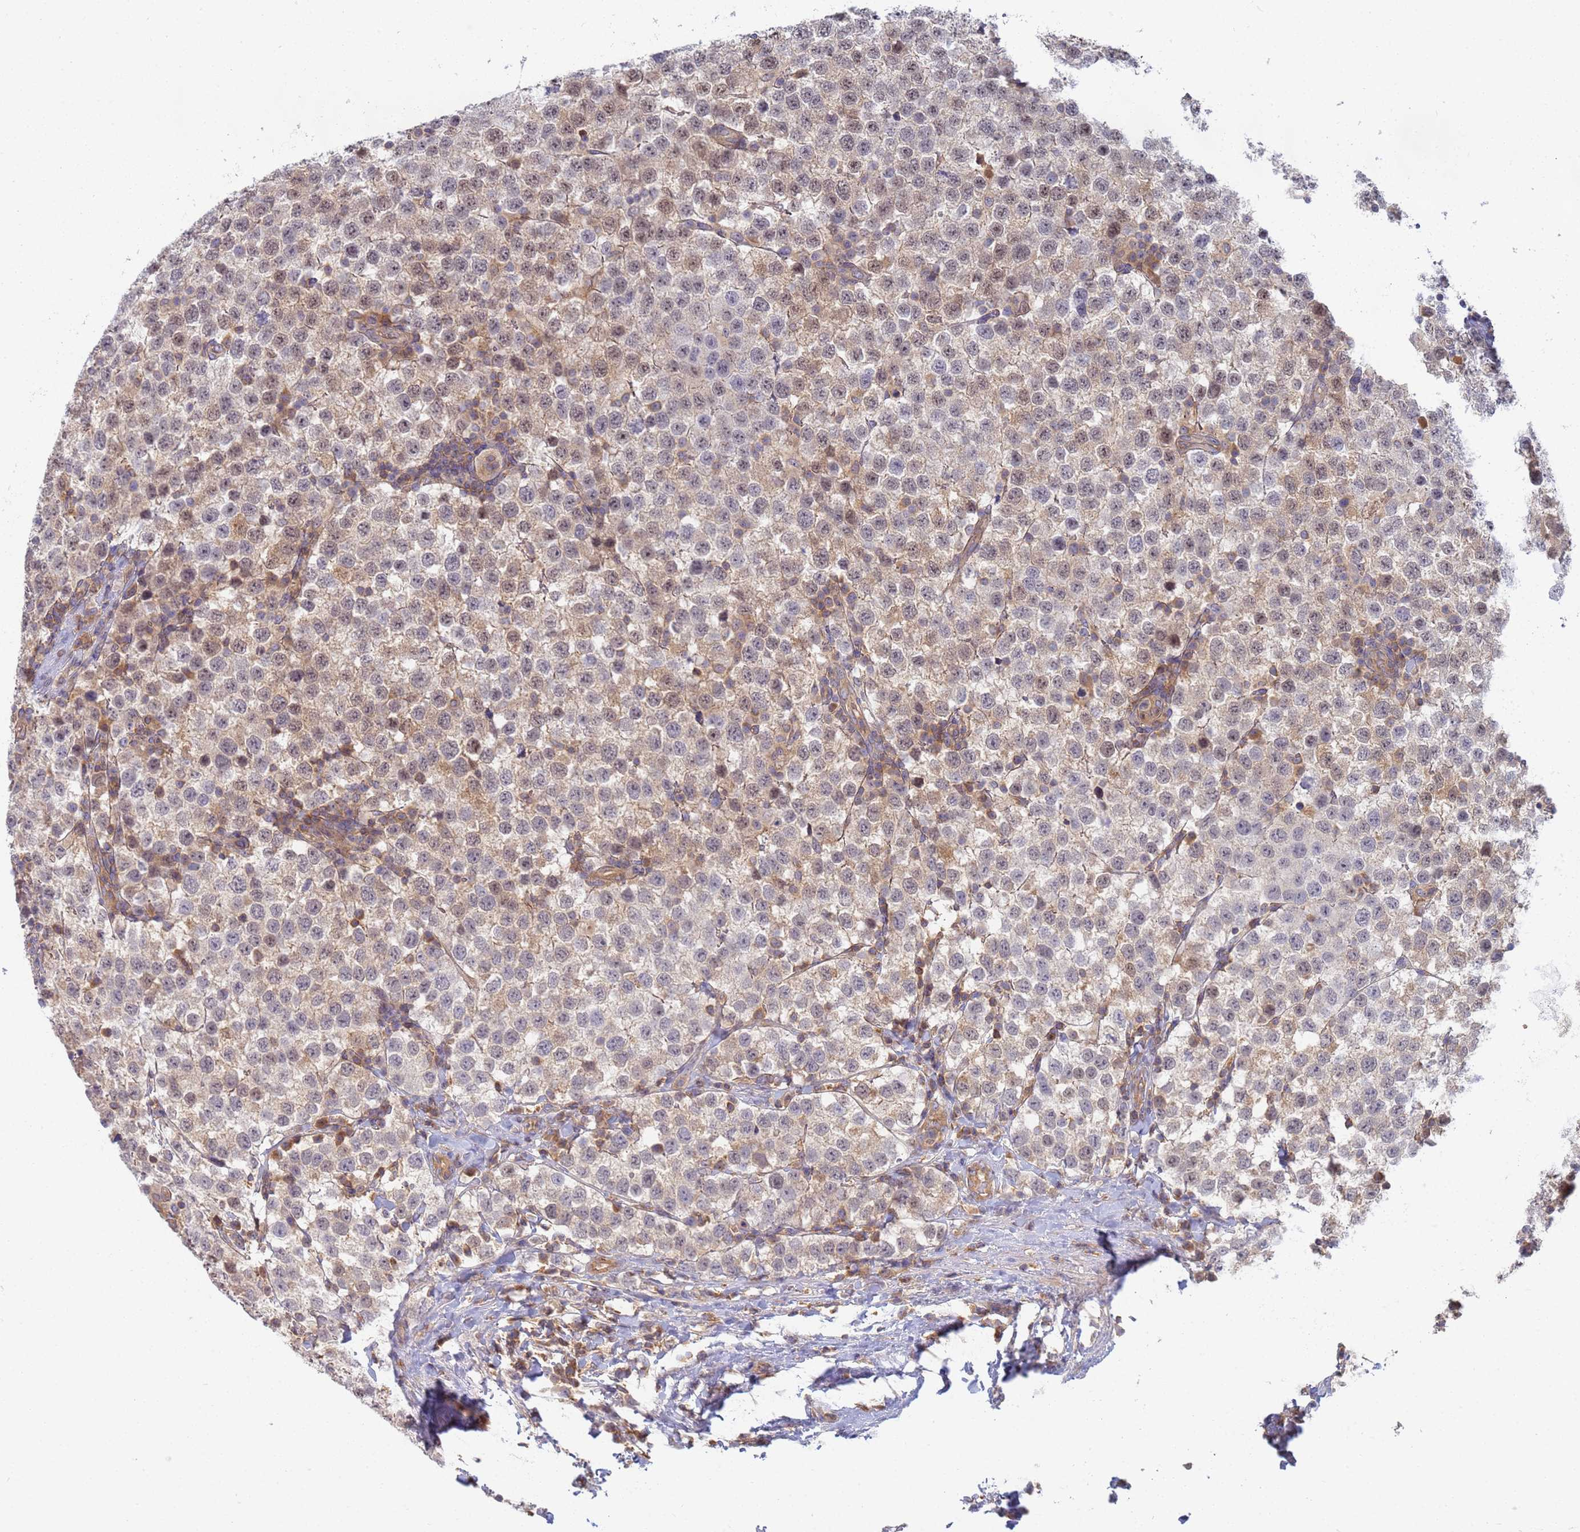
{"staining": {"intensity": "weak", "quantity": "25%-75%", "location": "cytoplasmic/membranous,nuclear"}, "tissue": "testis cancer", "cell_type": "Tumor cells", "image_type": "cancer", "snomed": [{"axis": "morphology", "description": "Seminoma, NOS"}, {"axis": "topography", "description": "Testis"}], "caption": "Immunohistochemistry (DAB (3,3'-diaminobenzidine)) staining of testis cancer (seminoma) reveals weak cytoplasmic/membranous and nuclear protein expression in approximately 25%-75% of tumor cells. (Brightfield microscopy of DAB IHC at high magnification).", "gene": "SHARPIN", "patient": {"sex": "male", "age": 34}}